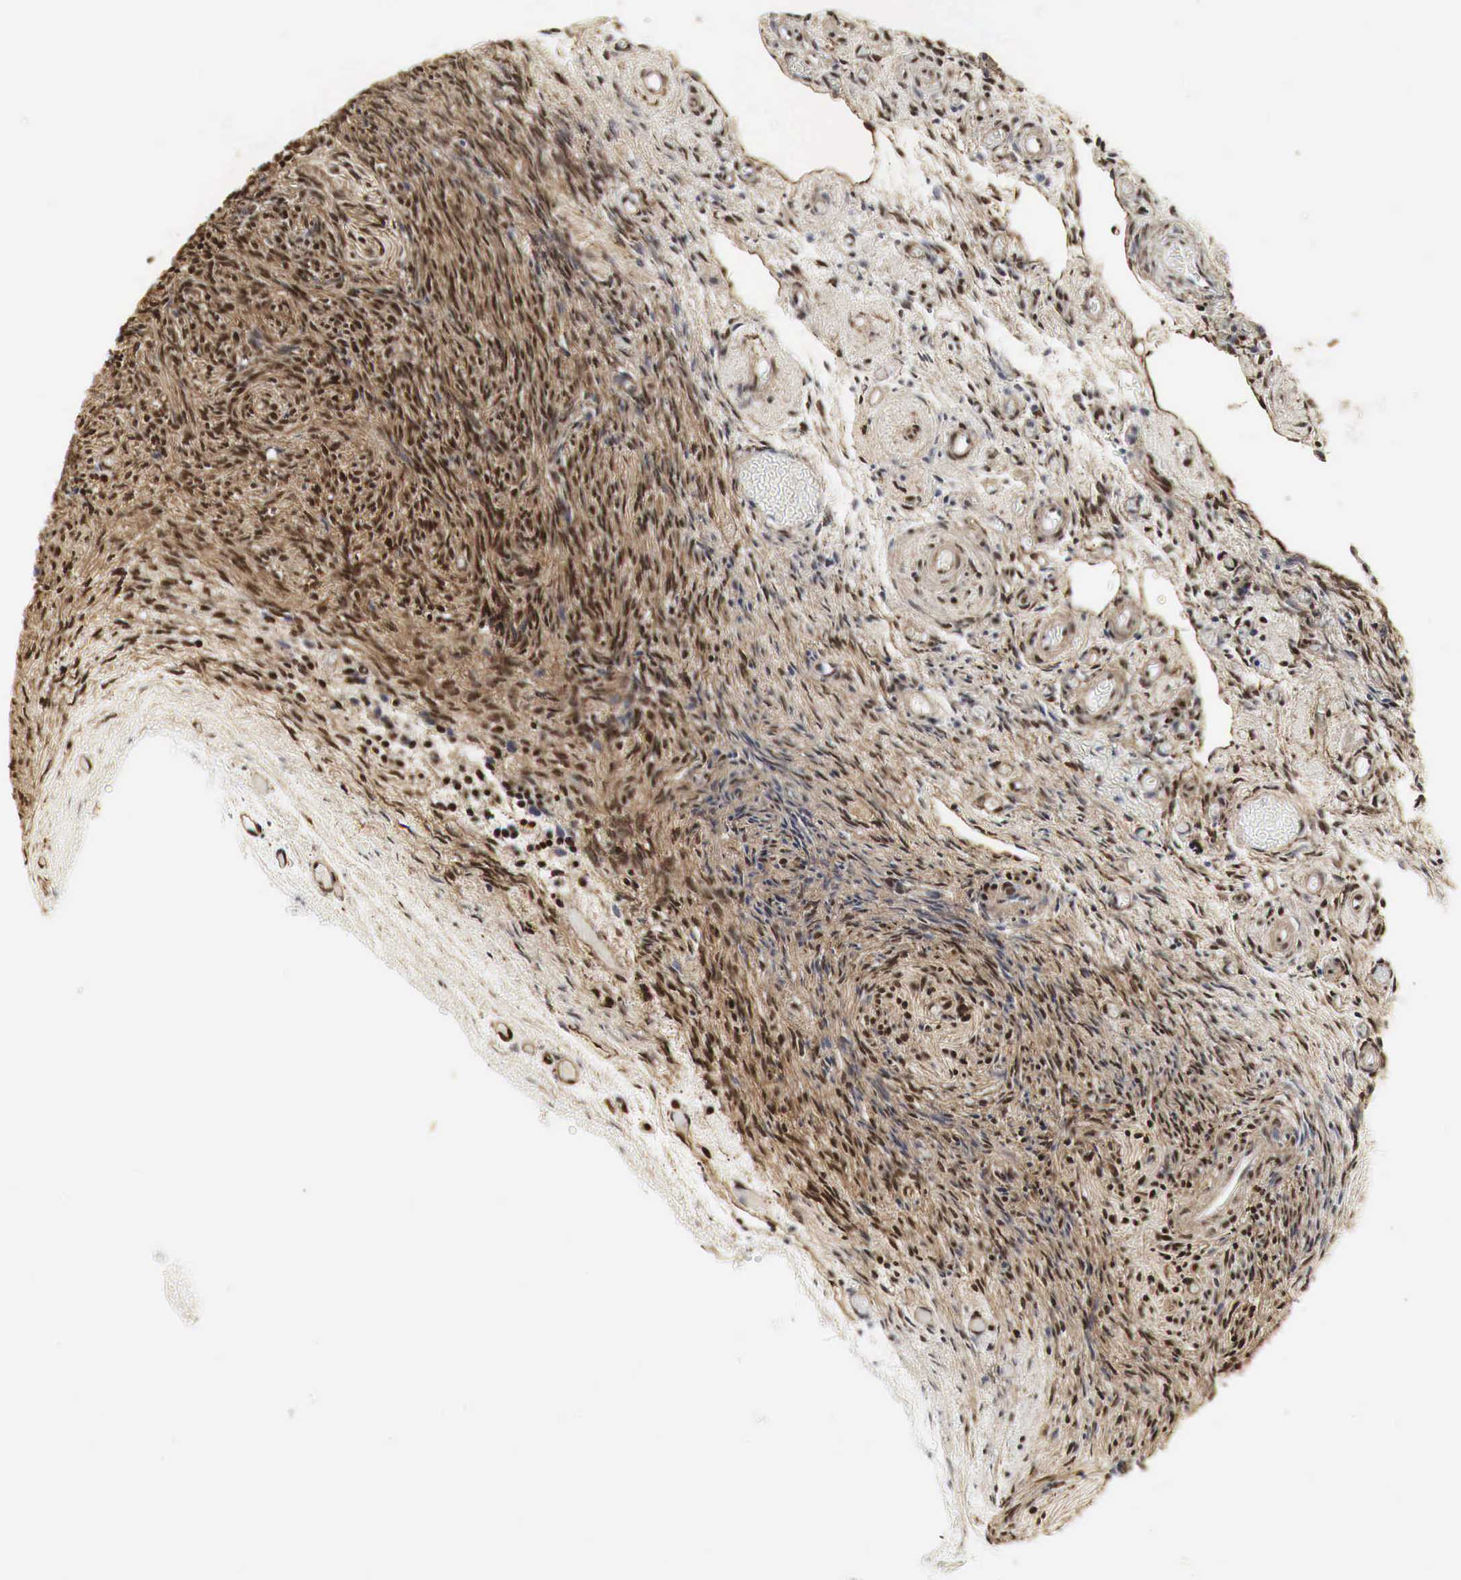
{"staining": {"intensity": "strong", "quantity": ">75%", "location": "cytoplasmic/membranous,nuclear"}, "tissue": "ovary", "cell_type": "Ovarian stroma cells", "image_type": "normal", "snomed": [{"axis": "morphology", "description": "Normal tissue, NOS"}, {"axis": "topography", "description": "Ovary"}], "caption": "About >75% of ovarian stroma cells in benign ovary exhibit strong cytoplasmic/membranous,nuclear protein expression as visualized by brown immunohistochemical staining.", "gene": "SPIN1", "patient": {"sex": "female", "age": 78}}